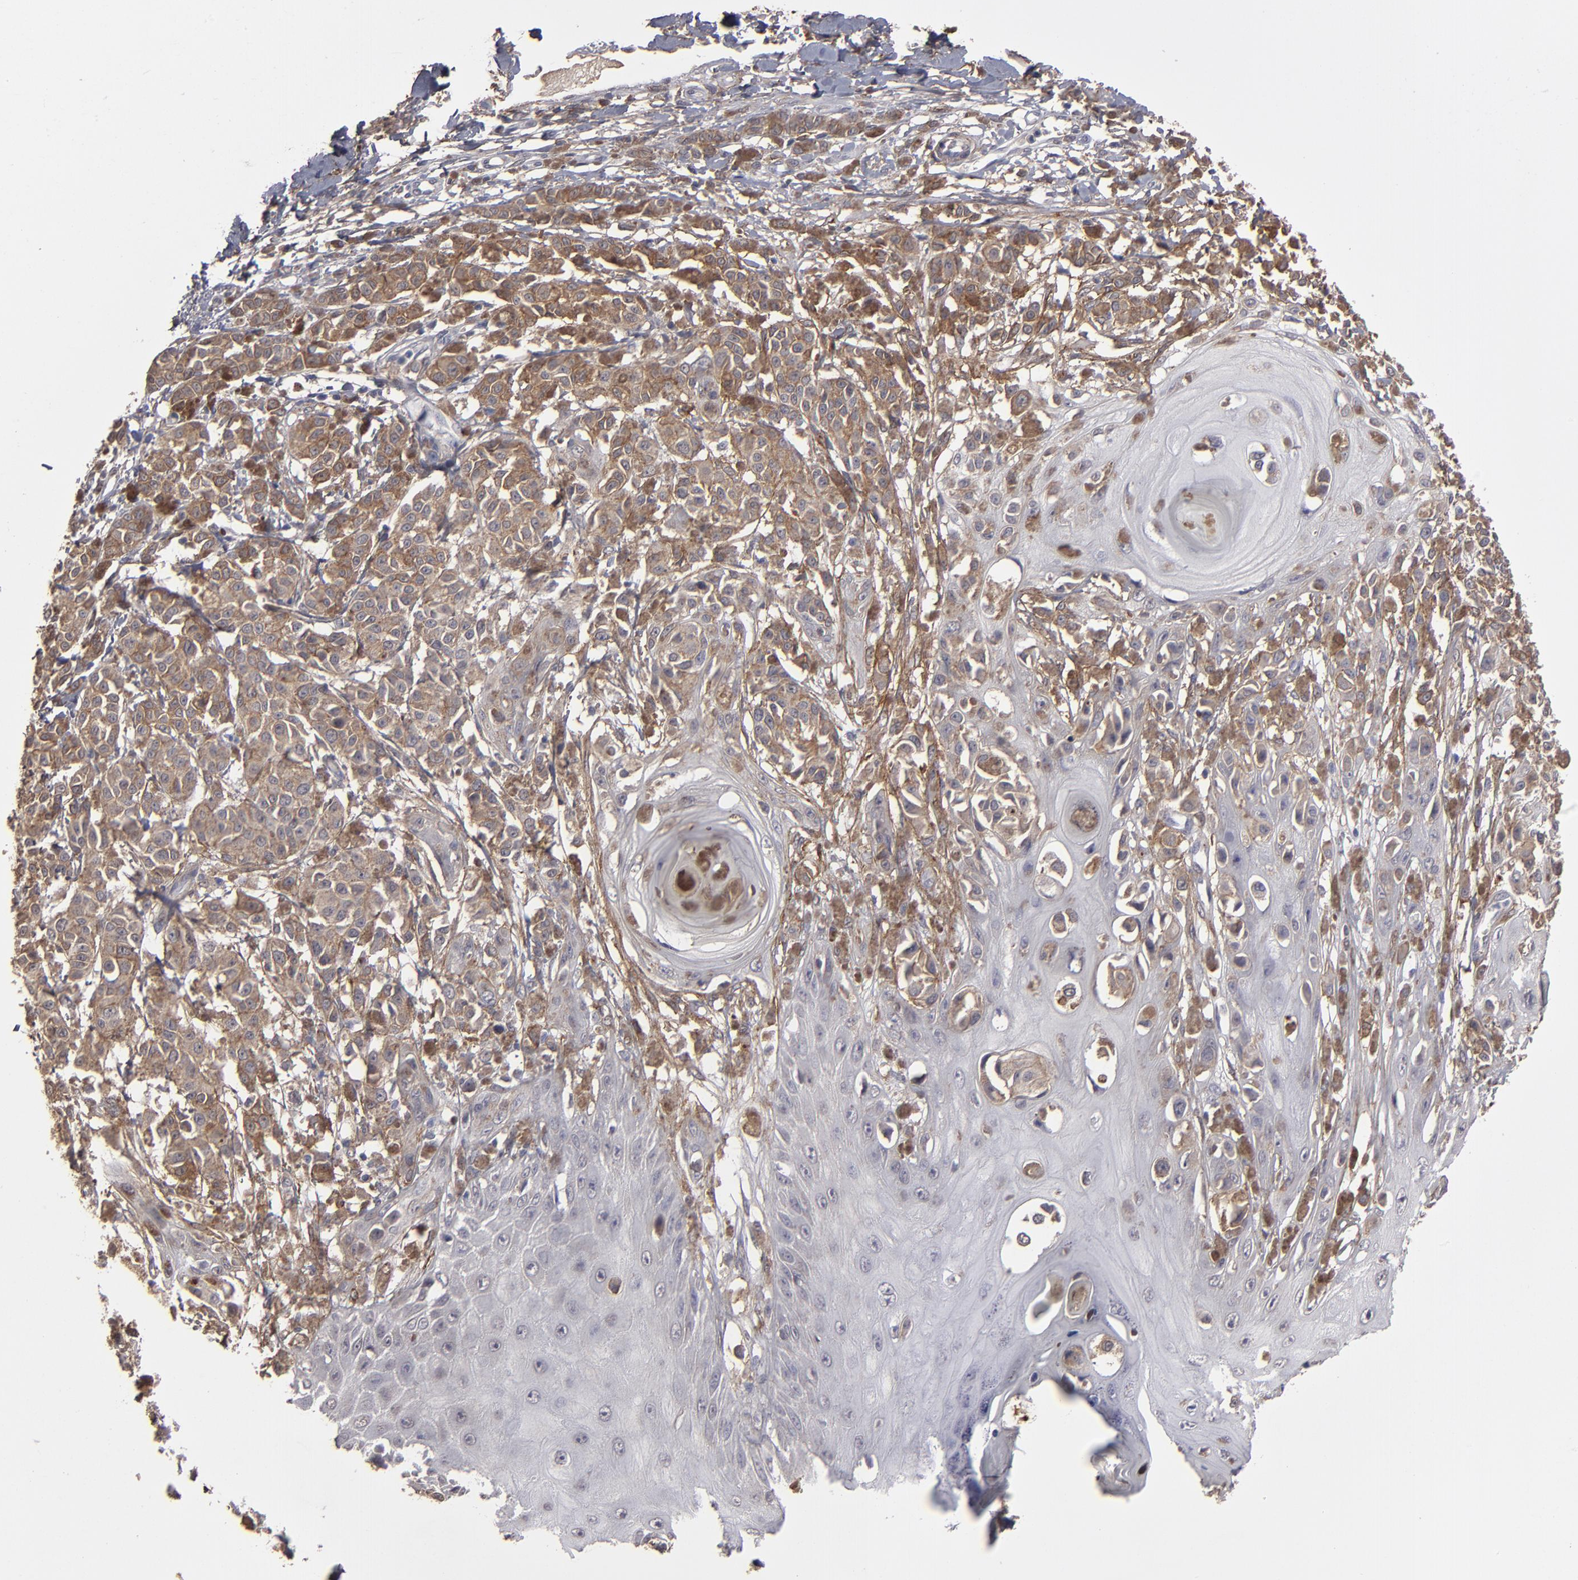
{"staining": {"intensity": "moderate", "quantity": ">75%", "location": "cytoplasmic/membranous"}, "tissue": "melanoma", "cell_type": "Tumor cells", "image_type": "cancer", "snomed": [{"axis": "morphology", "description": "Malignant melanoma, NOS"}, {"axis": "topography", "description": "Skin"}], "caption": "Immunohistochemical staining of human melanoma shows medium levels of moderate cytoplasmic/membranous protein staining in about >75% of tumor cells.", "gene": "ITGB5", "patient": {"sex": "male", "age": 76}}